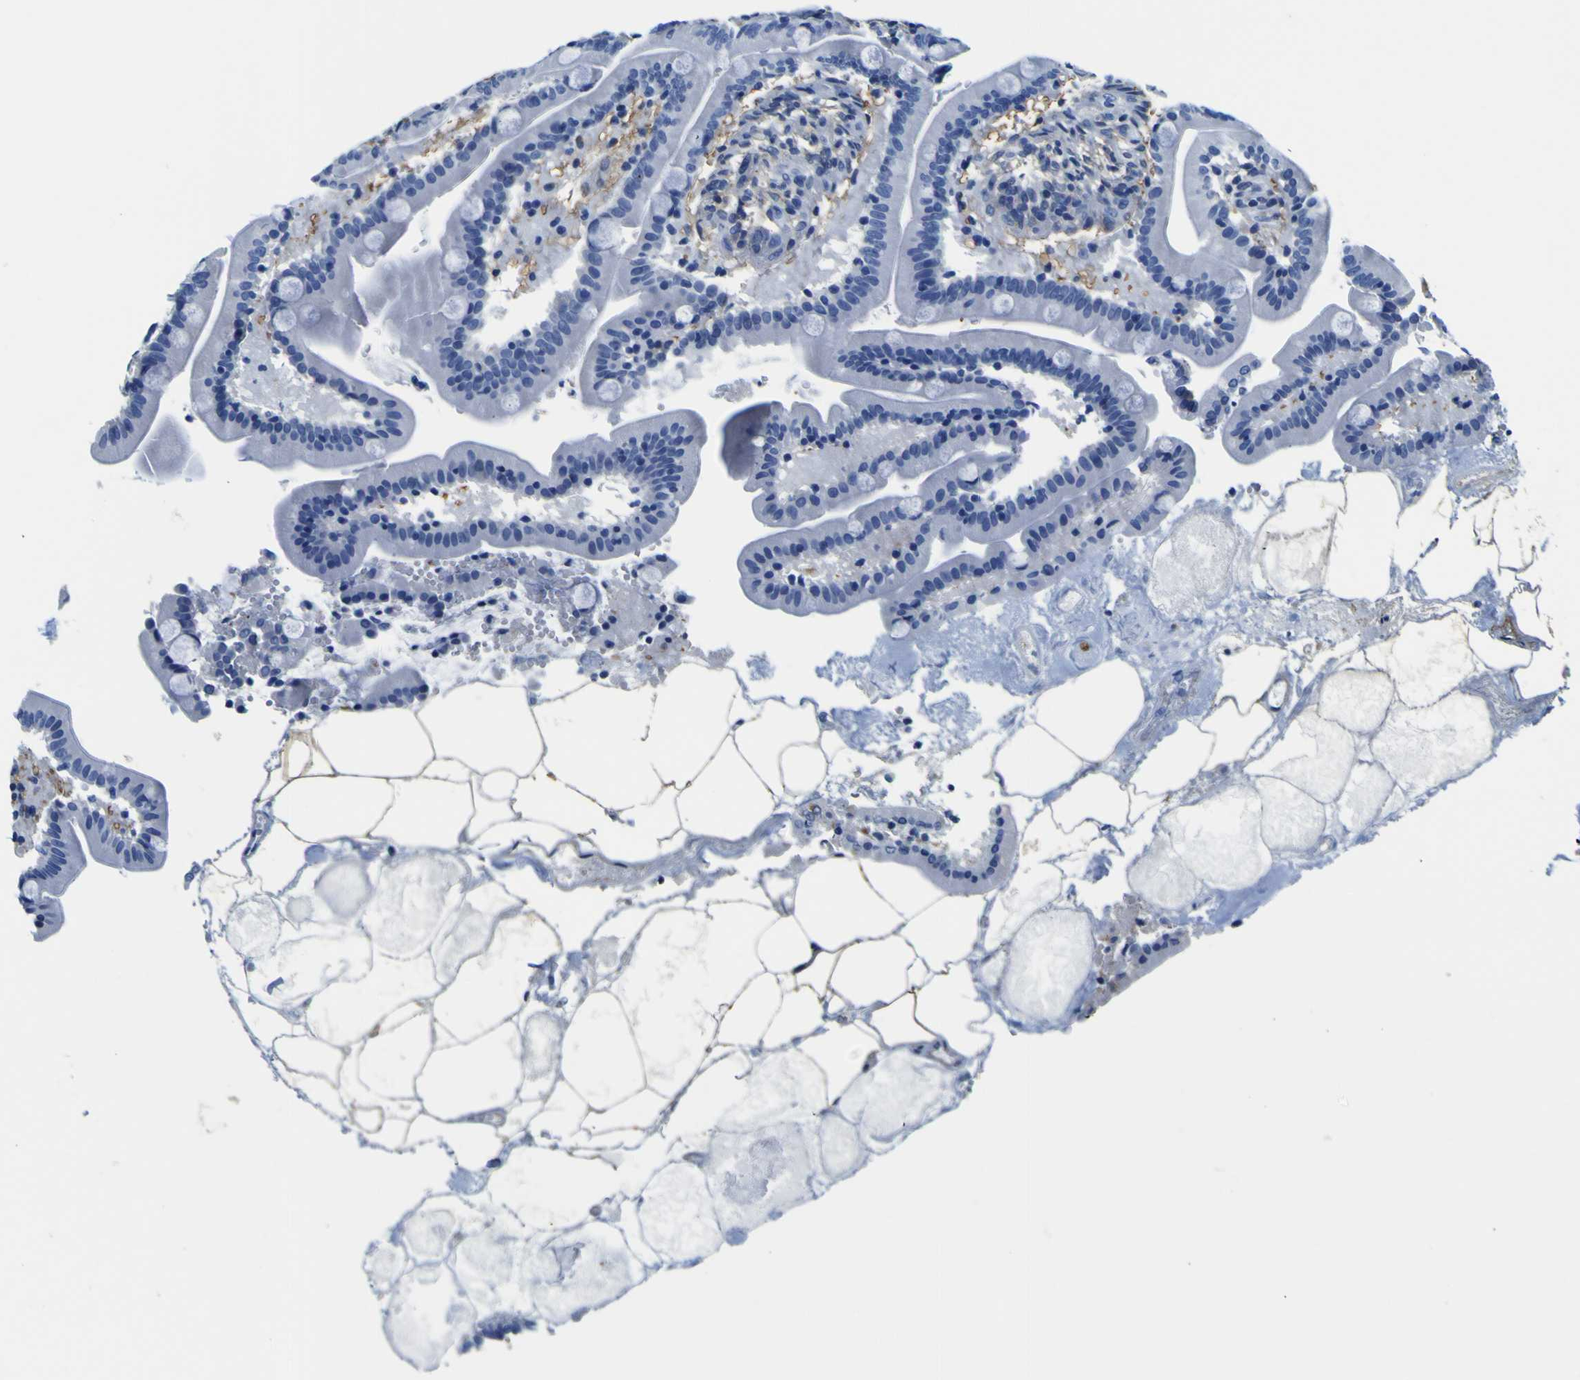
{"staining": {"intensity": "negative", "quantity": "none", "location": "none"}, "tissue": "duodenum", "cell_type": "Glandular cells", "image_type": "normal", "snomed": [{"axis": "morphology", "description": "Normal tissue, NOS"}, {"axis": "topography", "description": "Duodenum"}], "caption": "A histopathology image of human duodenum is negative for staining in glandular cells. (DAB (3,3'-diaminobenzidine) IHC, high magnification).", "gene": "PXDN", "patient": {"sex": "male", "age": 54}}